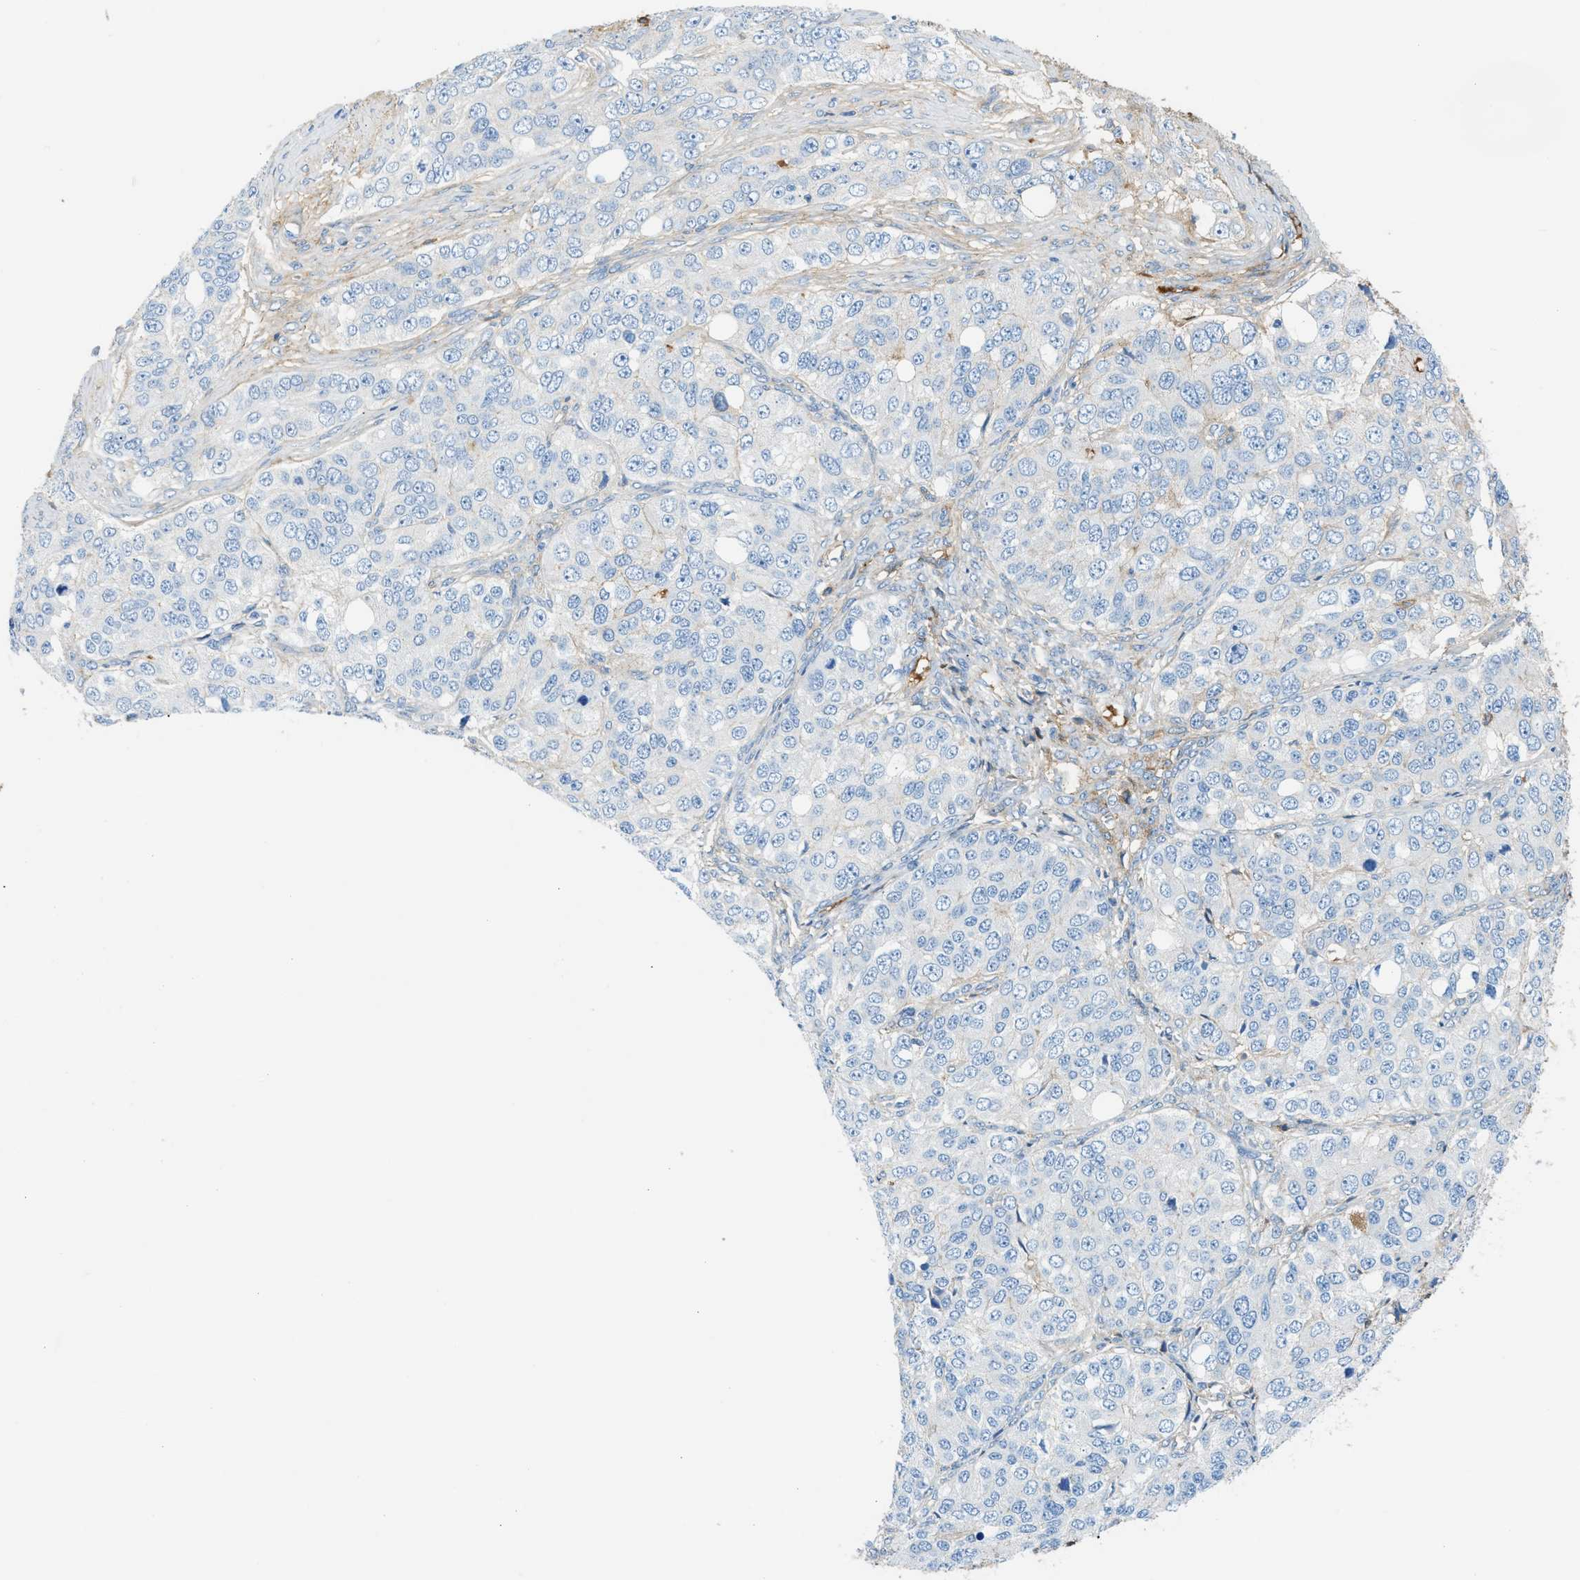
{"staining": {"intensity": "negative", "quantity": "none", "location": "none"}, "tissue": "ovarian cancer", "cell_type": "Tumor cells", "image_type": "cancer", "snomed": [{"axis": "morphology", "description": "Carcinoma, endometroid"}, {"axis": "topography", "description": "Ovary"}], "caption": "Immunohistochemistry of endometroid carcinoma (ovarian) displays no staining in tumor cells.", "gene": "CFI", "patient": {"sex": "female", "age": 51}}